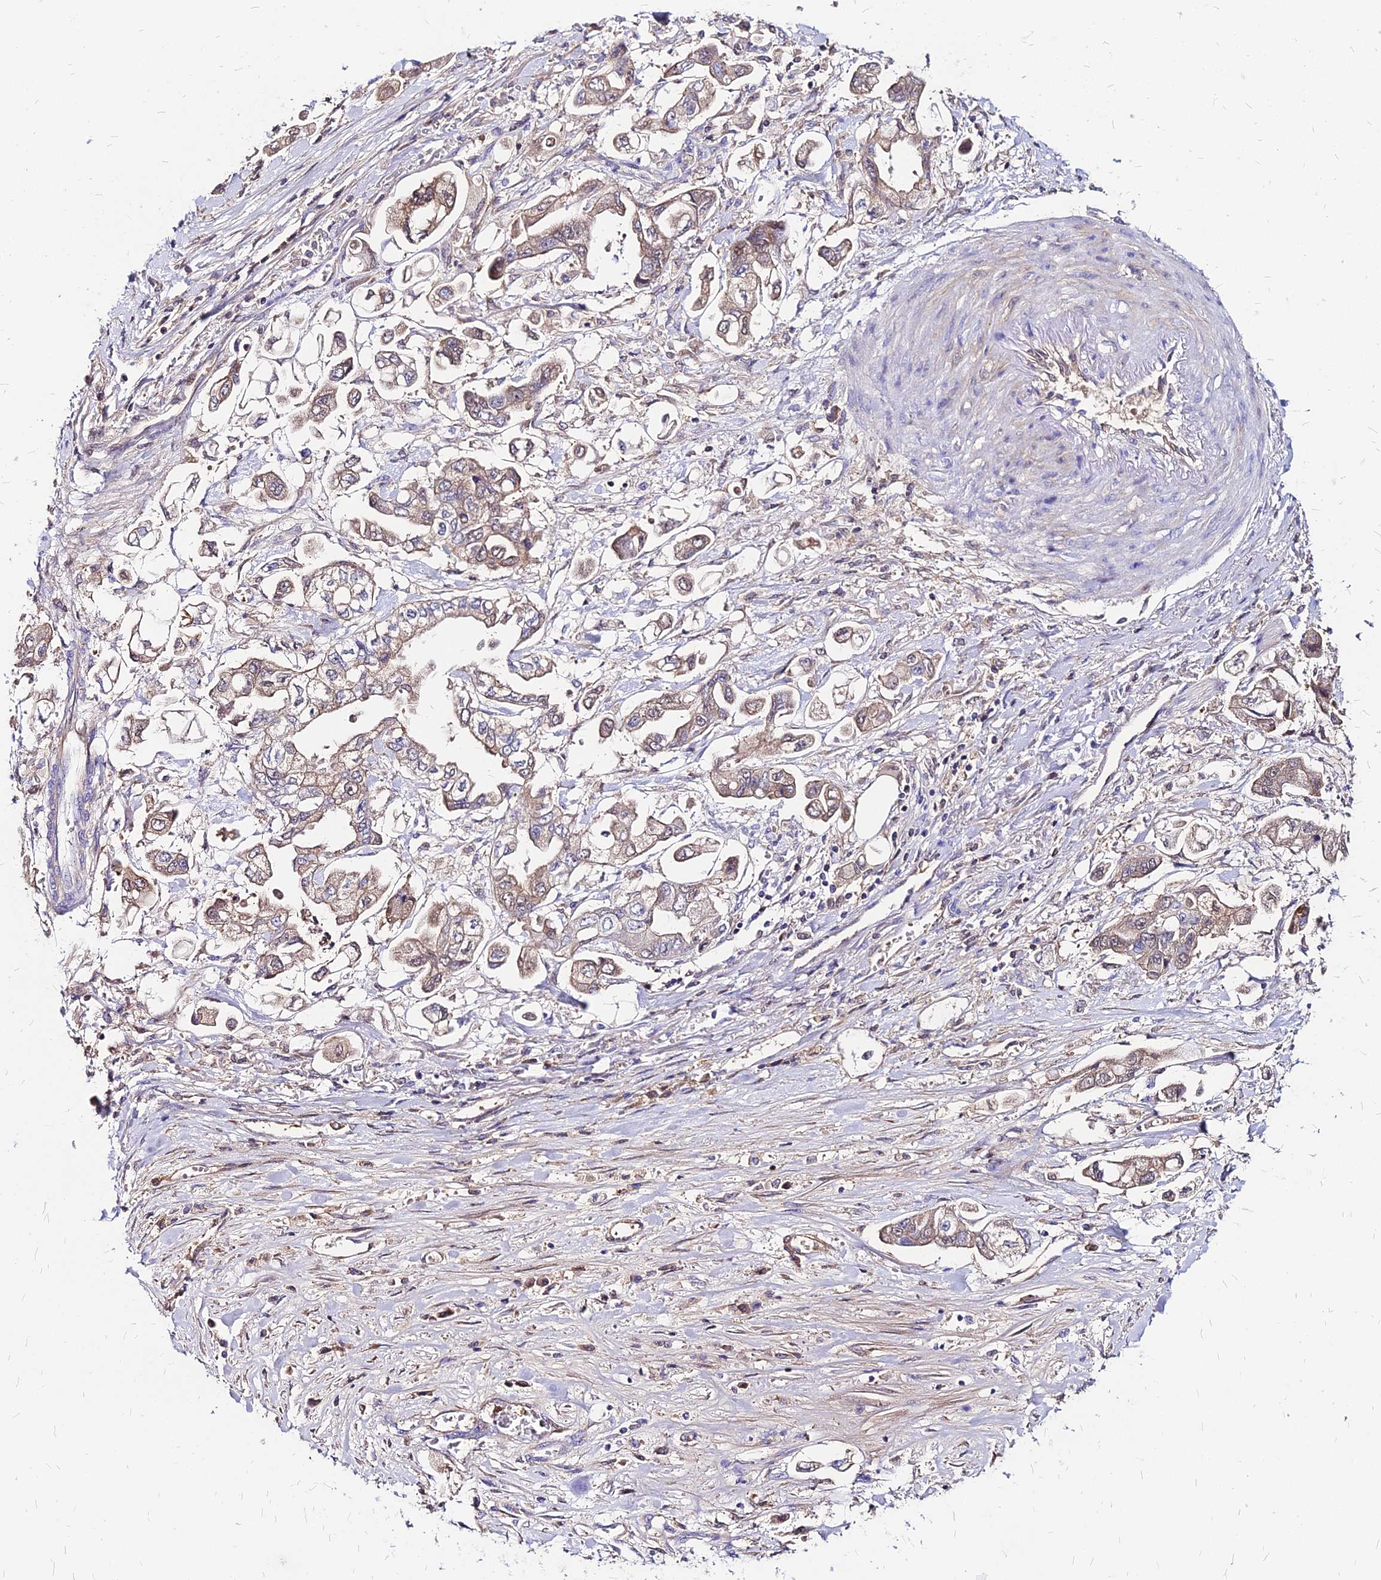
{"staining": {"intensity": "weak", "quantity": ">75%", "location": "cytoplasmic/membranous"}, "tissue": "stomach cancer", "cell_type": "Tumor cells", "image_type": "cancer", "snomed": [{"axis": "morphology", "description": "Adenocarcinoma, NOS"}, {"axis": "topography", "description": "Stomach"}], "caption": "Immunohistochemical staining of human stomach cancer (adenocarcinoma) exhibits low levels of weak cytoplasmic/membranous expression in approximately >75% of tumor cells.", "gene": "ACSM6", "patient": {"sex": "male", "age": 62}}